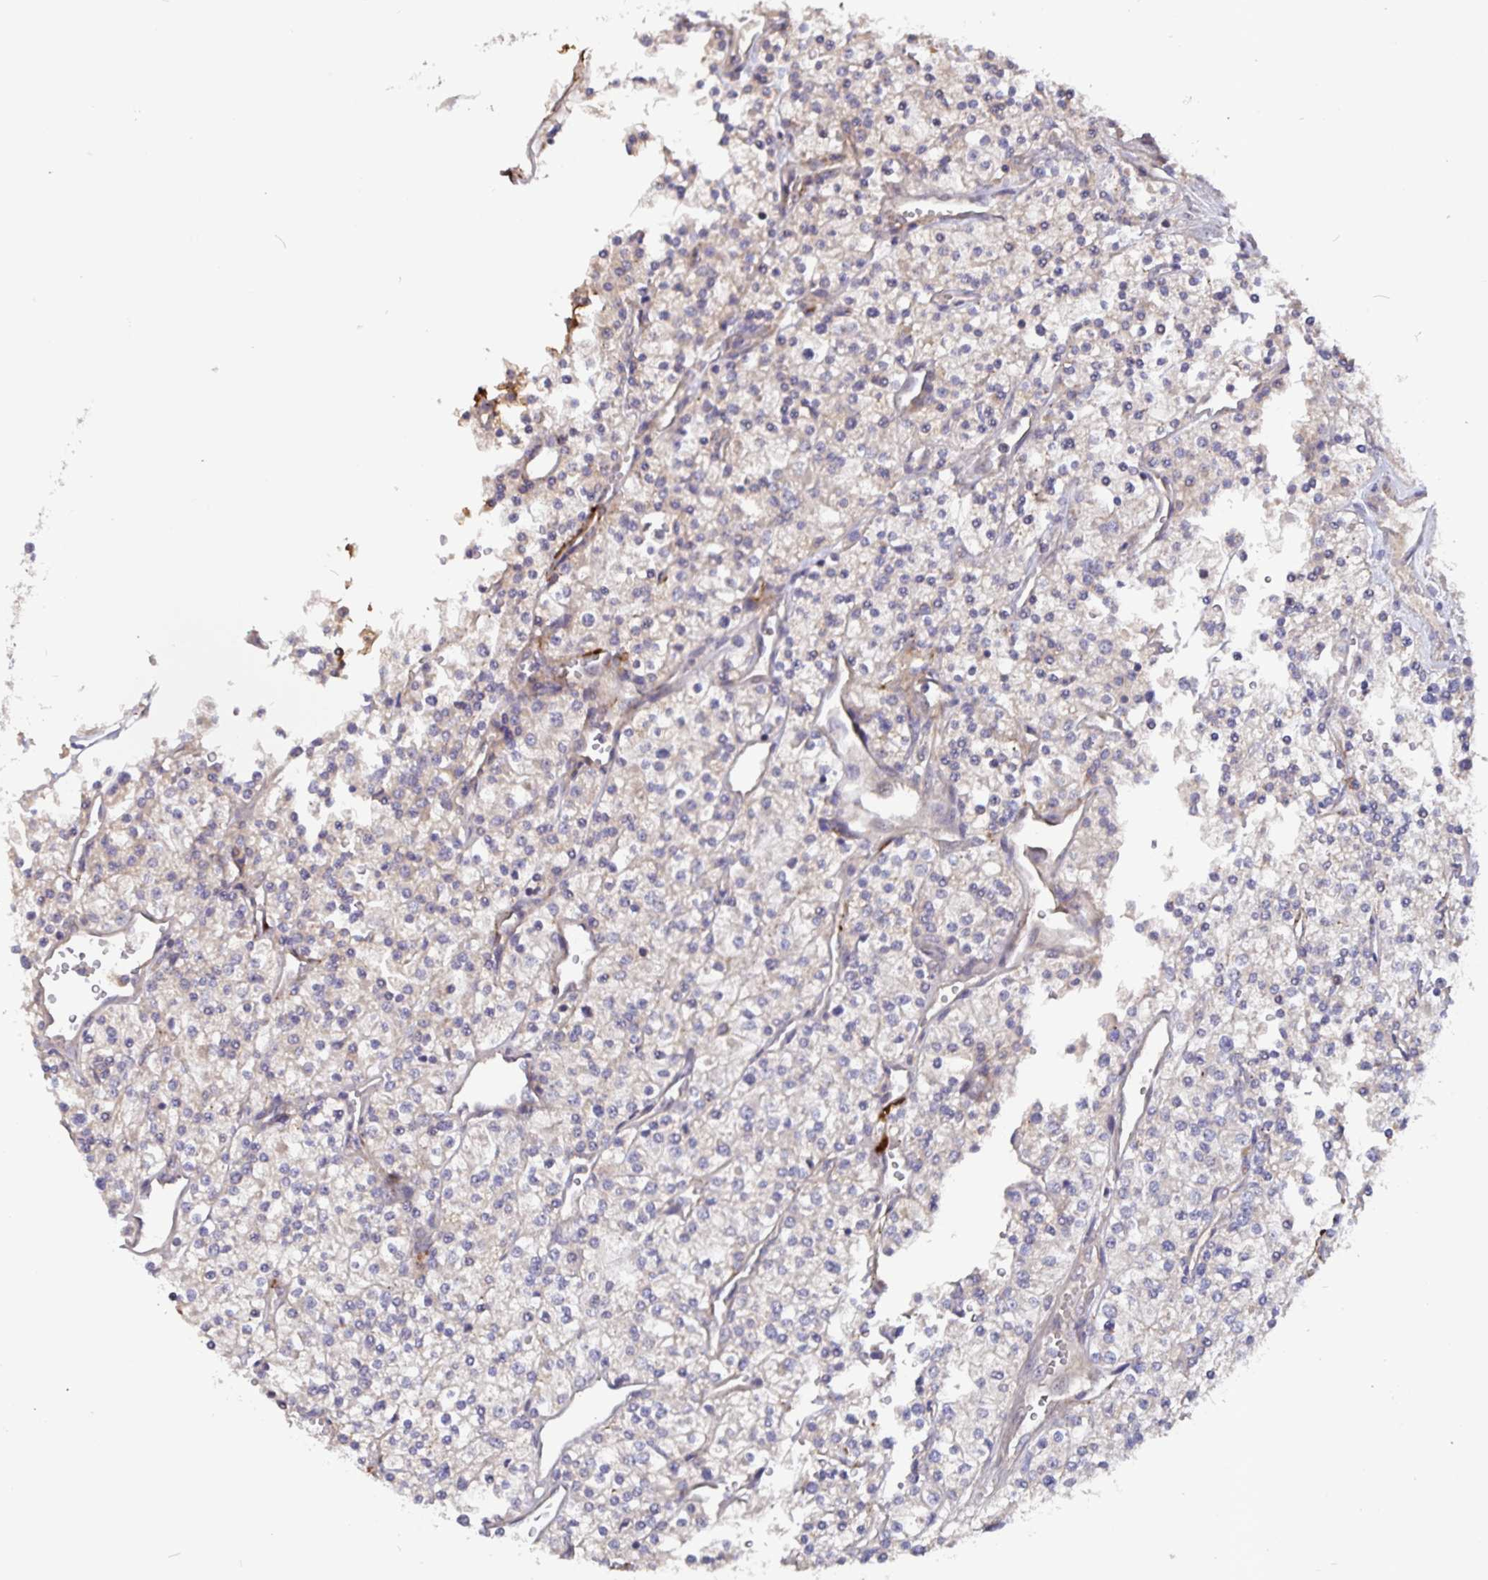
{"staining": {"intensity": "negative", "quantity": "none", "location": "none"}, "tissue": "renal cancer", "cell_type": "Tumor cells", "image_type": "cancer", "snomed": [{"axis": "morphology", "description": "Adenocarcinoma, NOS"}, {"axis": "topography", "description": "Kidney"}], "caption": "IHC micrograph of renal cancer stained for a protein (brown), which exhibits no positivity in tumor cells.", "gene": "FBXL16", "patient": {"sex": "male", "age": 80}}